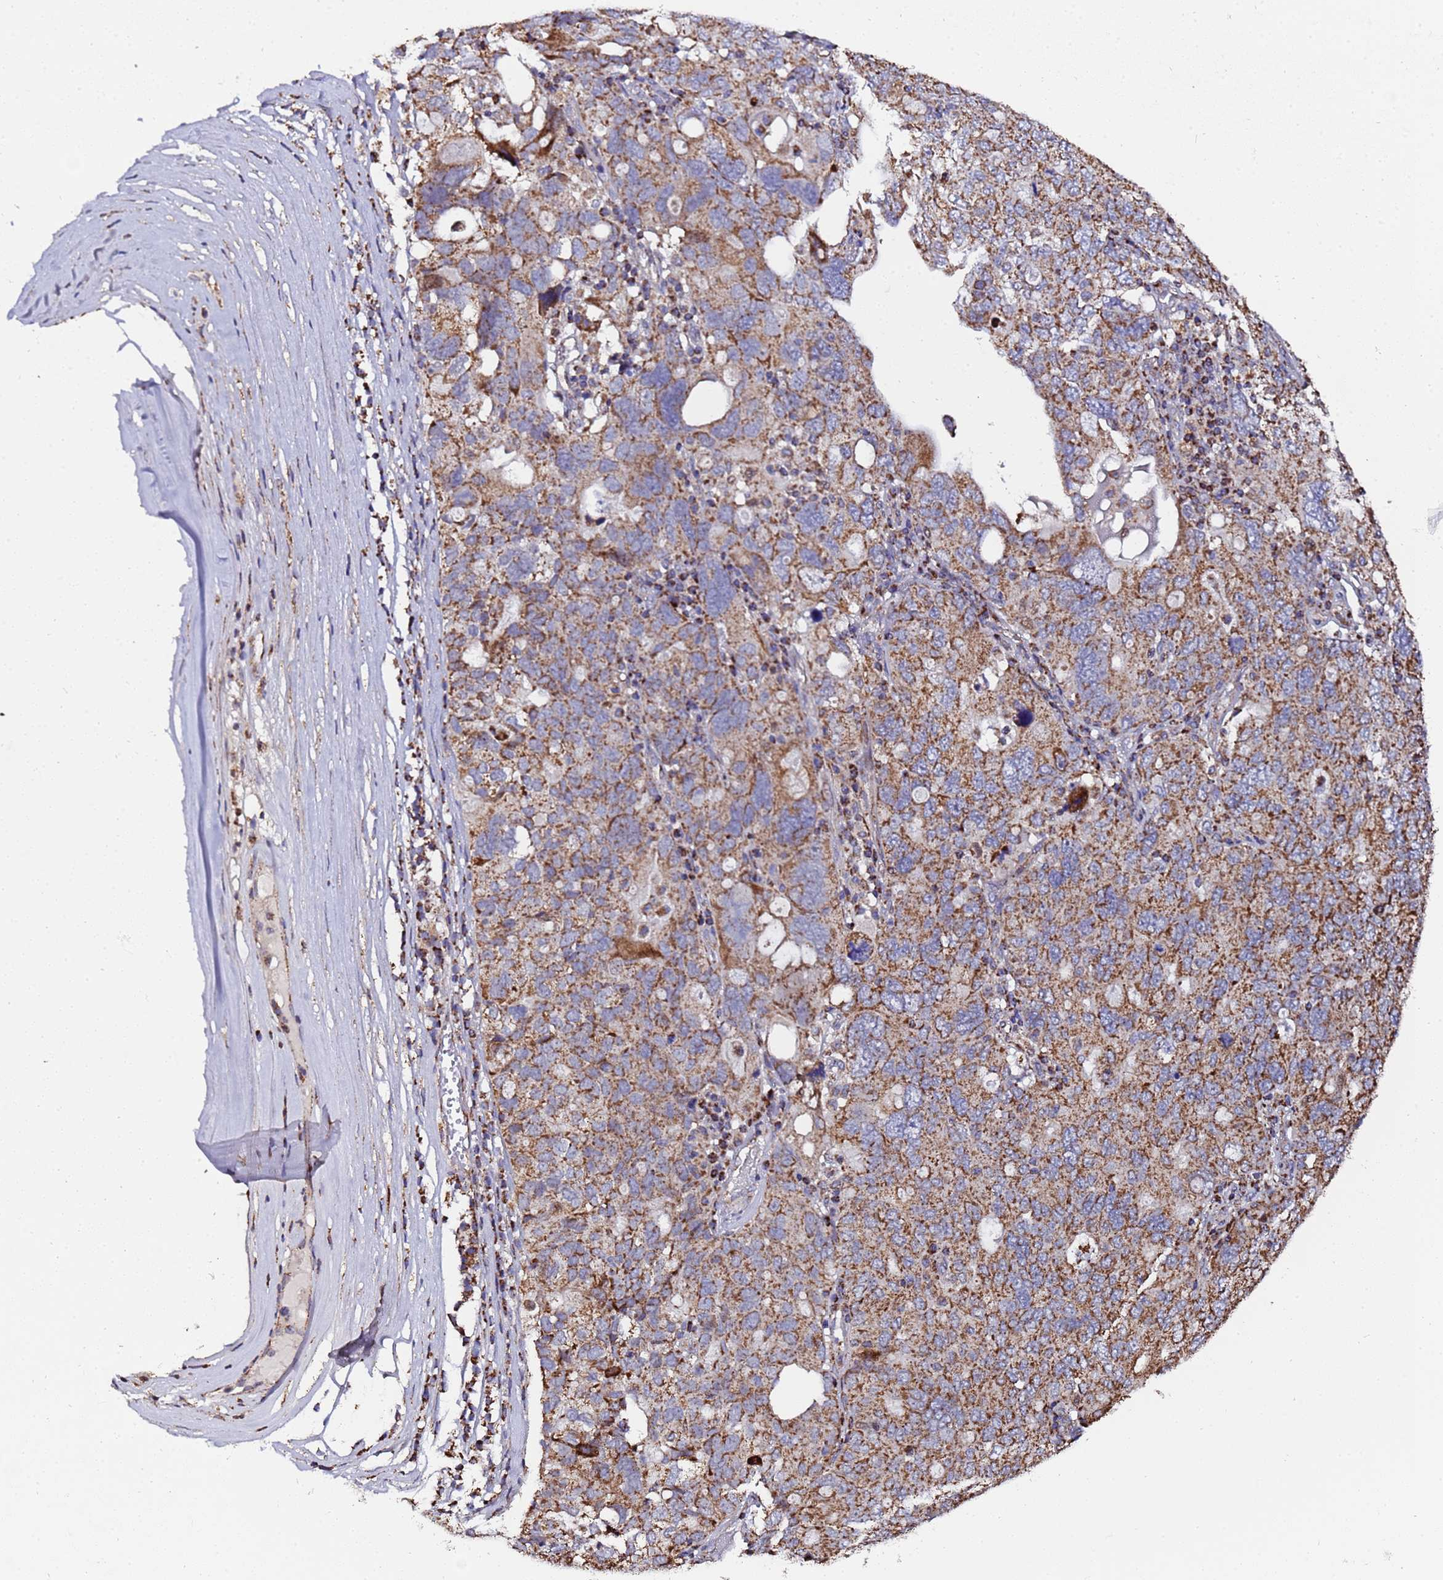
{"staining": {"intensity": "moderate", "quantity": ">75%", "location": "cytoplasmic/membranous"}, "tissue": "ovarian cancer", "cell_type": "Tumor cells", "image_type": "cancer", "snomed": [{"axis": "morphology", "description": "Carcinoma, endometroid"}, {"axis": "topography", "description": "Ovary"}], "caption": "Moderate cytoplasmic/membranous expression is appreciated in approximately >75% of tumor cells in ovarian endometroid carcinoma.", "gene": "MRPS12", "patient": {"sex": "female", "age": 62}}